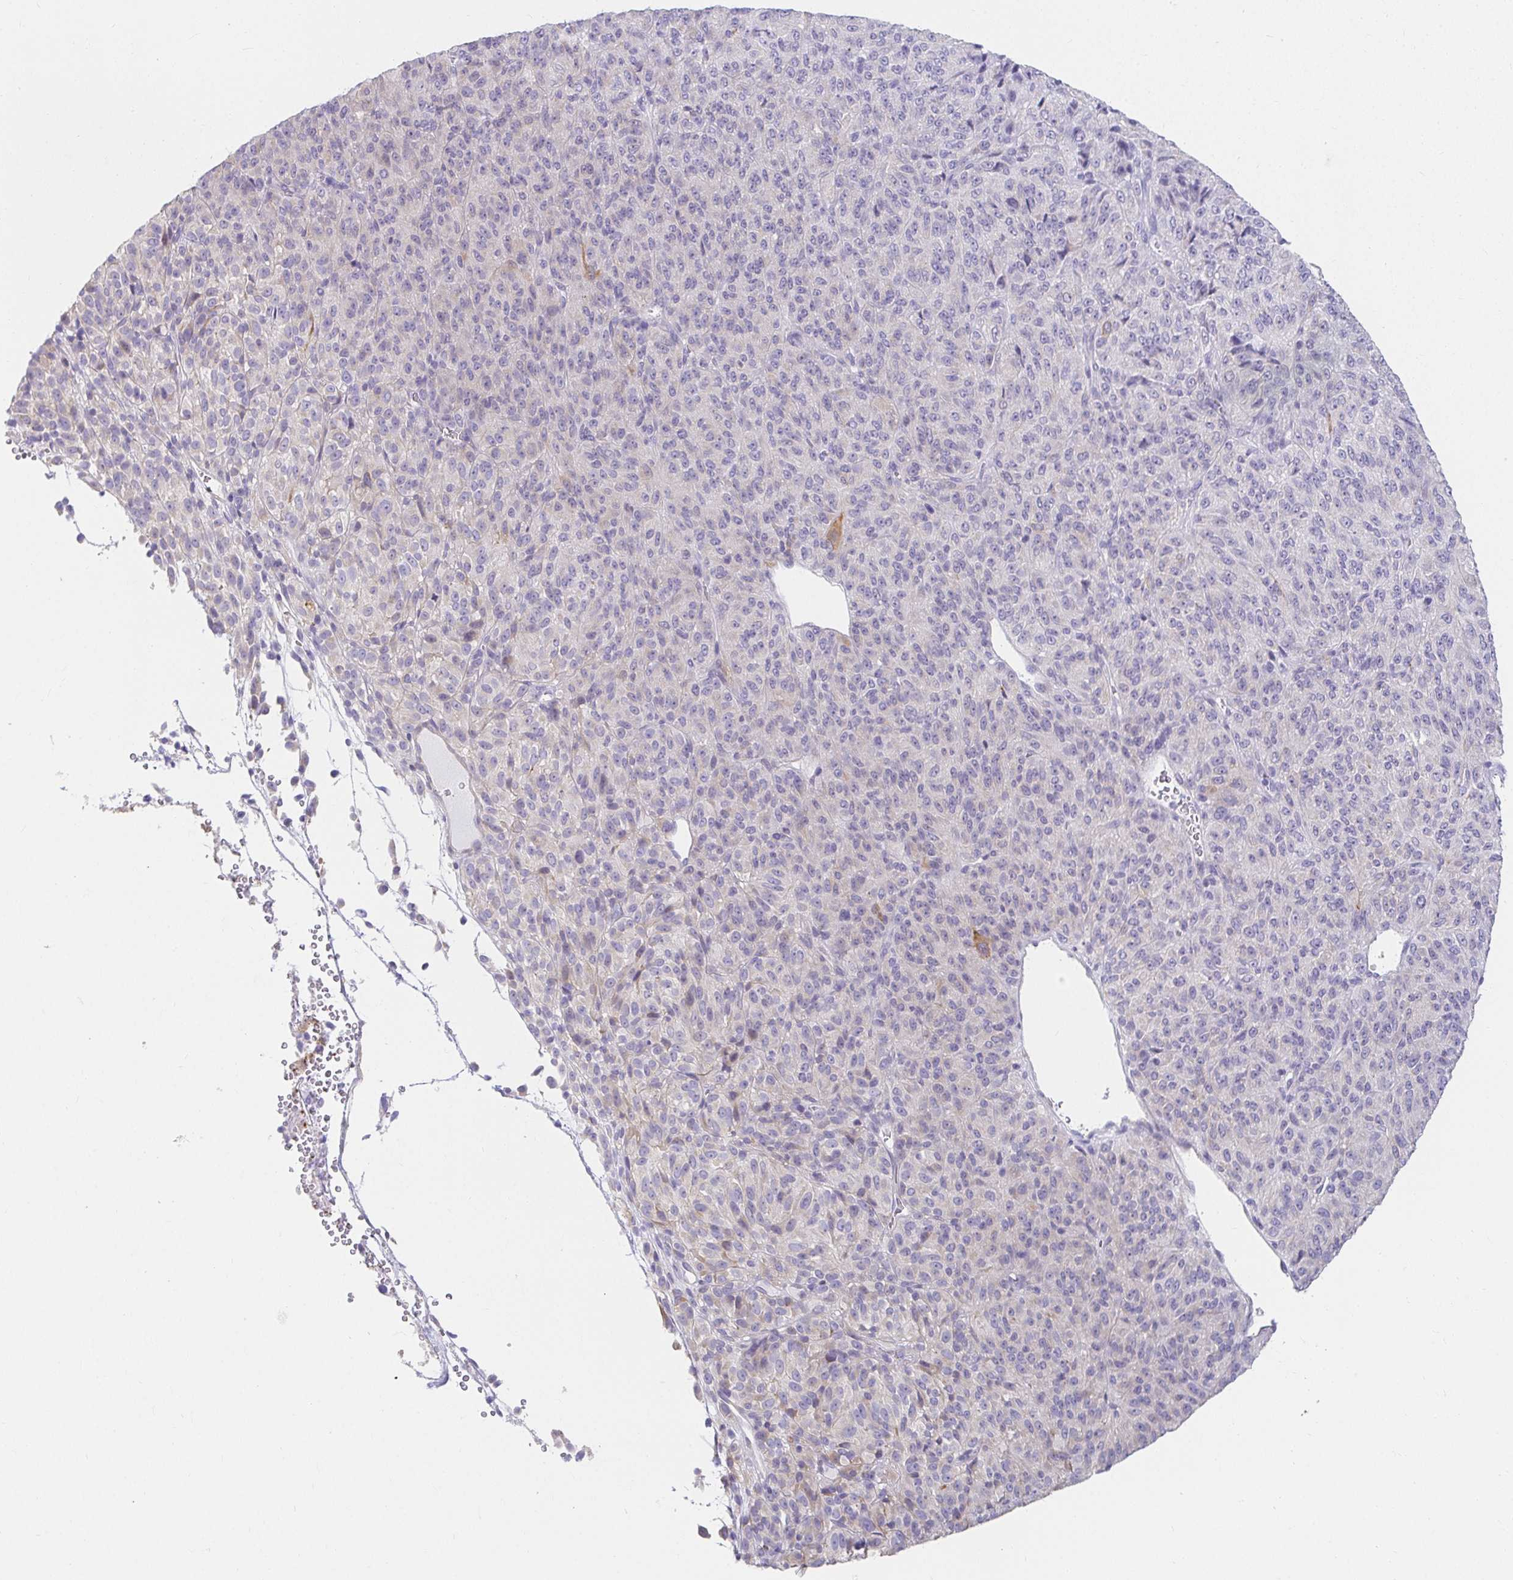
{"staining": {"intensity": "negative", "quantity": "none", "location": "none"}, "tissue": "melanoma", "cell_type": "Tumor cells", "image_type": "cancer", "snomed": [{"axis": "morphology", "description": "Malignant melanoma, Metastatic site"}, {"axis": "topography", "description": "Brain"}], "caption": "IHC of malignant melanoma (metastatic site) exhibits no positivity in tumor cells.", "gene": "VGLL1", "patient": {"sex": "female", "age": 56}}